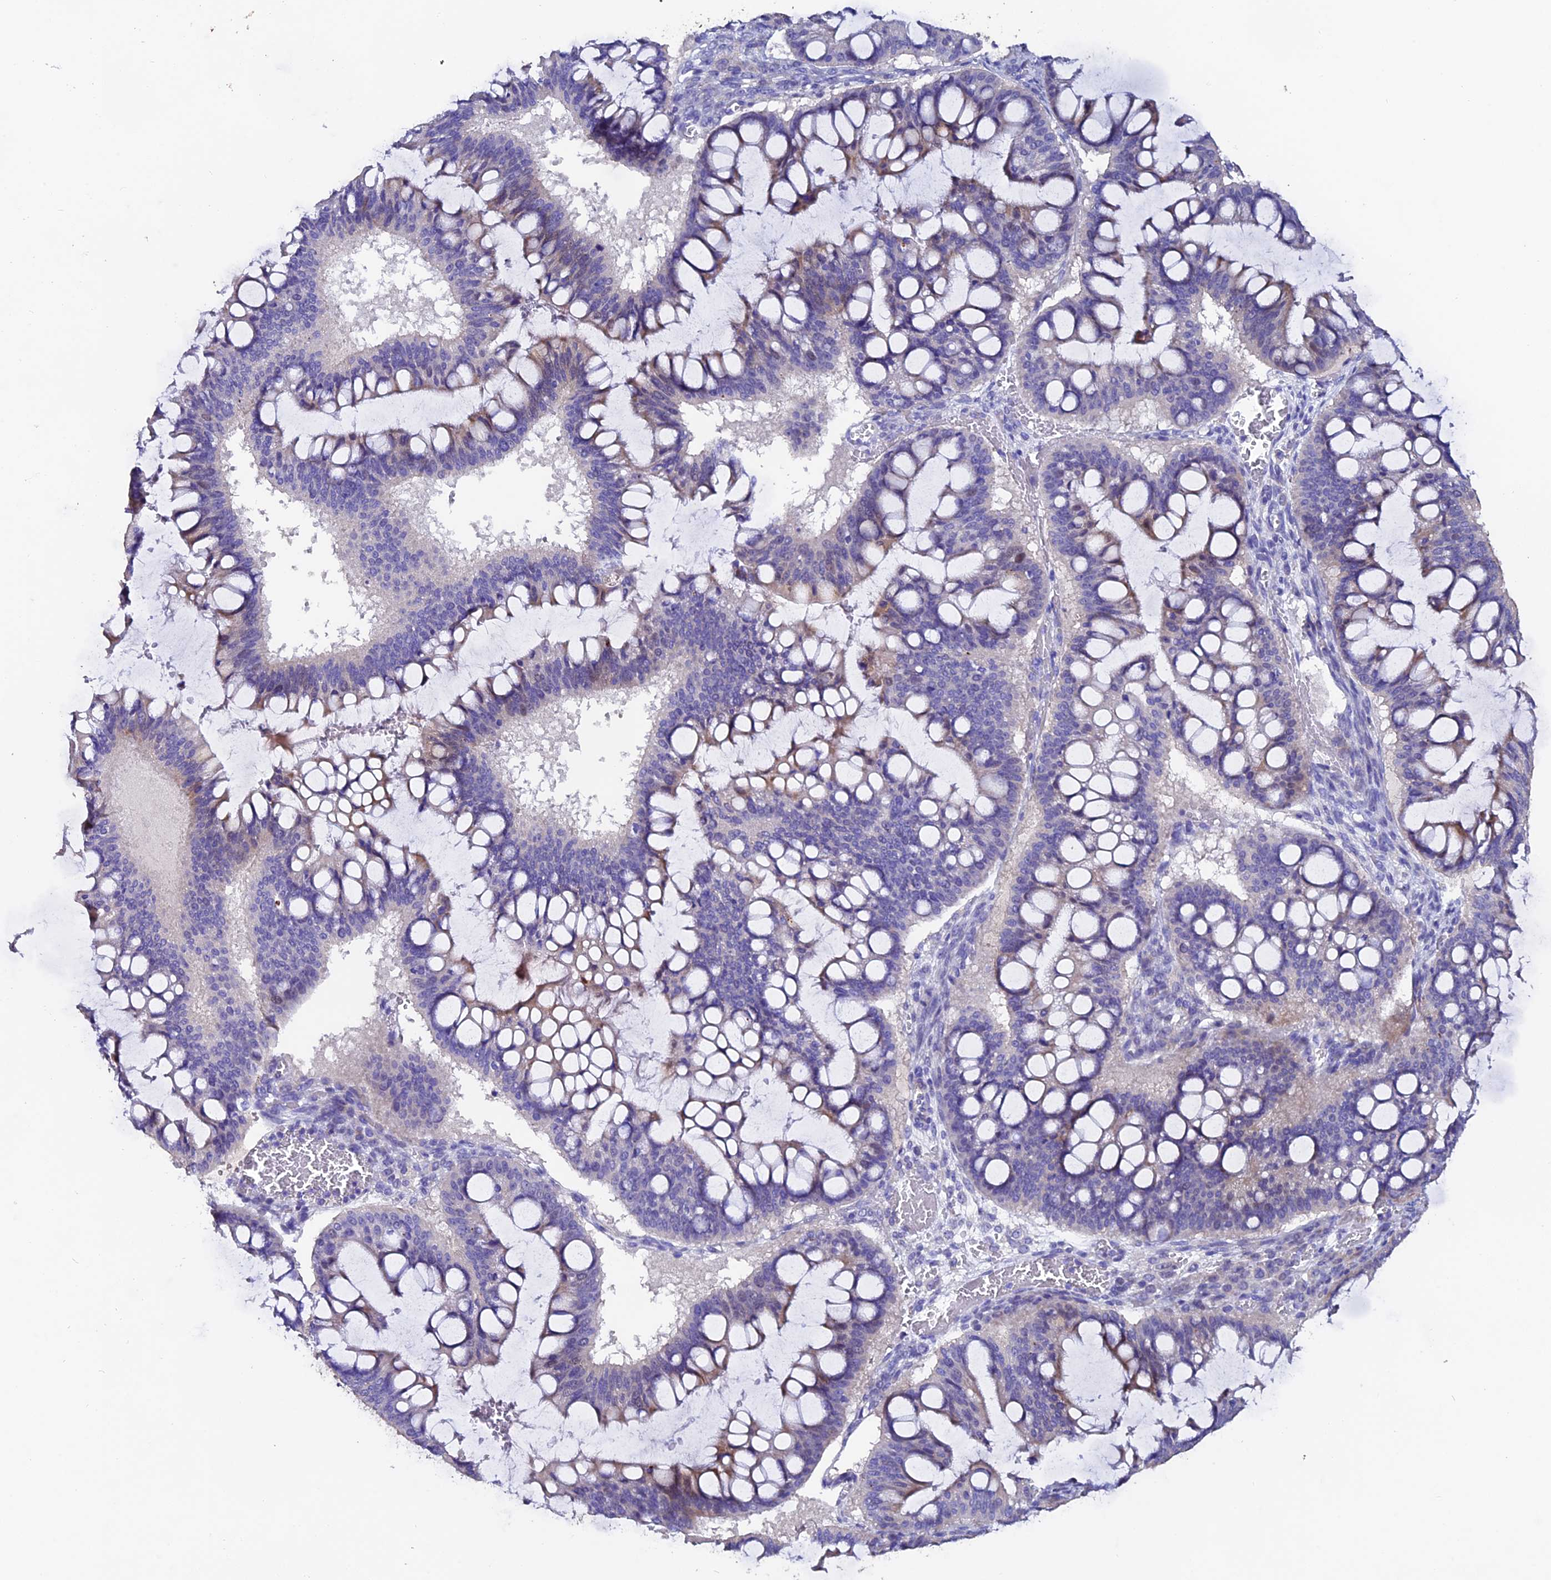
{"staining": {"intensity": "weak", "quantity": "25%-75%", "location": "cytoplasmic/membranous"}, "tissue": "ovarian cancer", "cell_type": "Tumor cells", "image_type": "cancer", "snomed": [{"axis": "morphology", "description": "Cystadenocarcinoma, mucinous, NOS"}, {"axis": "topography", "description": "Ovary"}], "caption": "An IHC micrograph of neoplastic tissue is shown. Protein staining in brown shows weak cytoplasmic/membranous positivity in ovarian mucinous cystadenocarcinoma within tumor cells.", "gene": "FBXW9", "patient": {"sex": "female", "age": 73}}